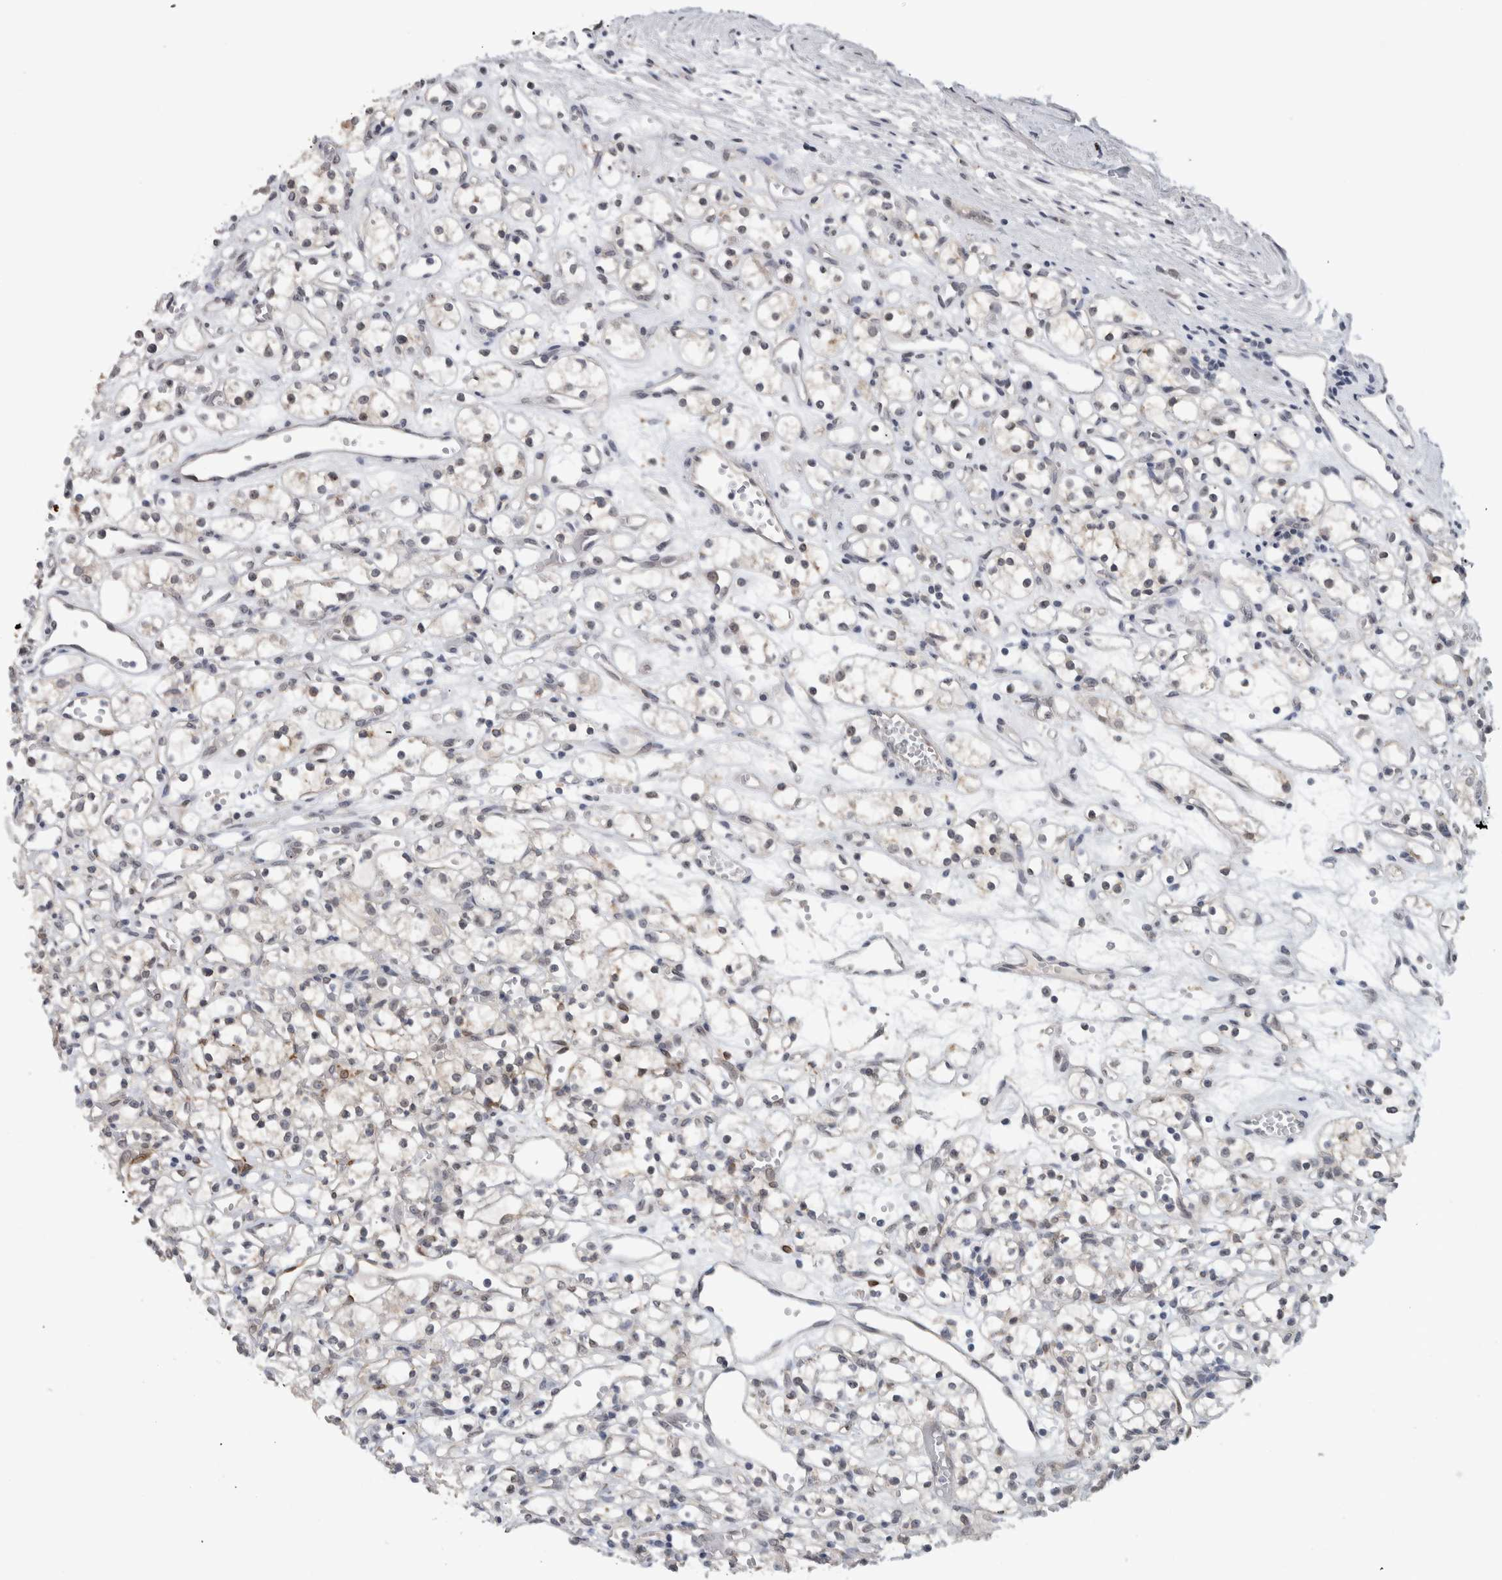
{"staining": {"intensity": "negative", "quantity": "none", "location": "none"}, "tissue": "renal cancer", "cell_type": "Tumor cells", "image_type": "cancer", "snomed": [{"axis": "morphology", "description": "Adenocarcinoma, NOS"}, {"axis": "topography", "description": "Kidney"}], "caption": "Tumor cells are negative for protein expression in human renal adenocarcinoma.", "gene": "PRXL2A", "patient": {"sex": "female", "age": 59}}